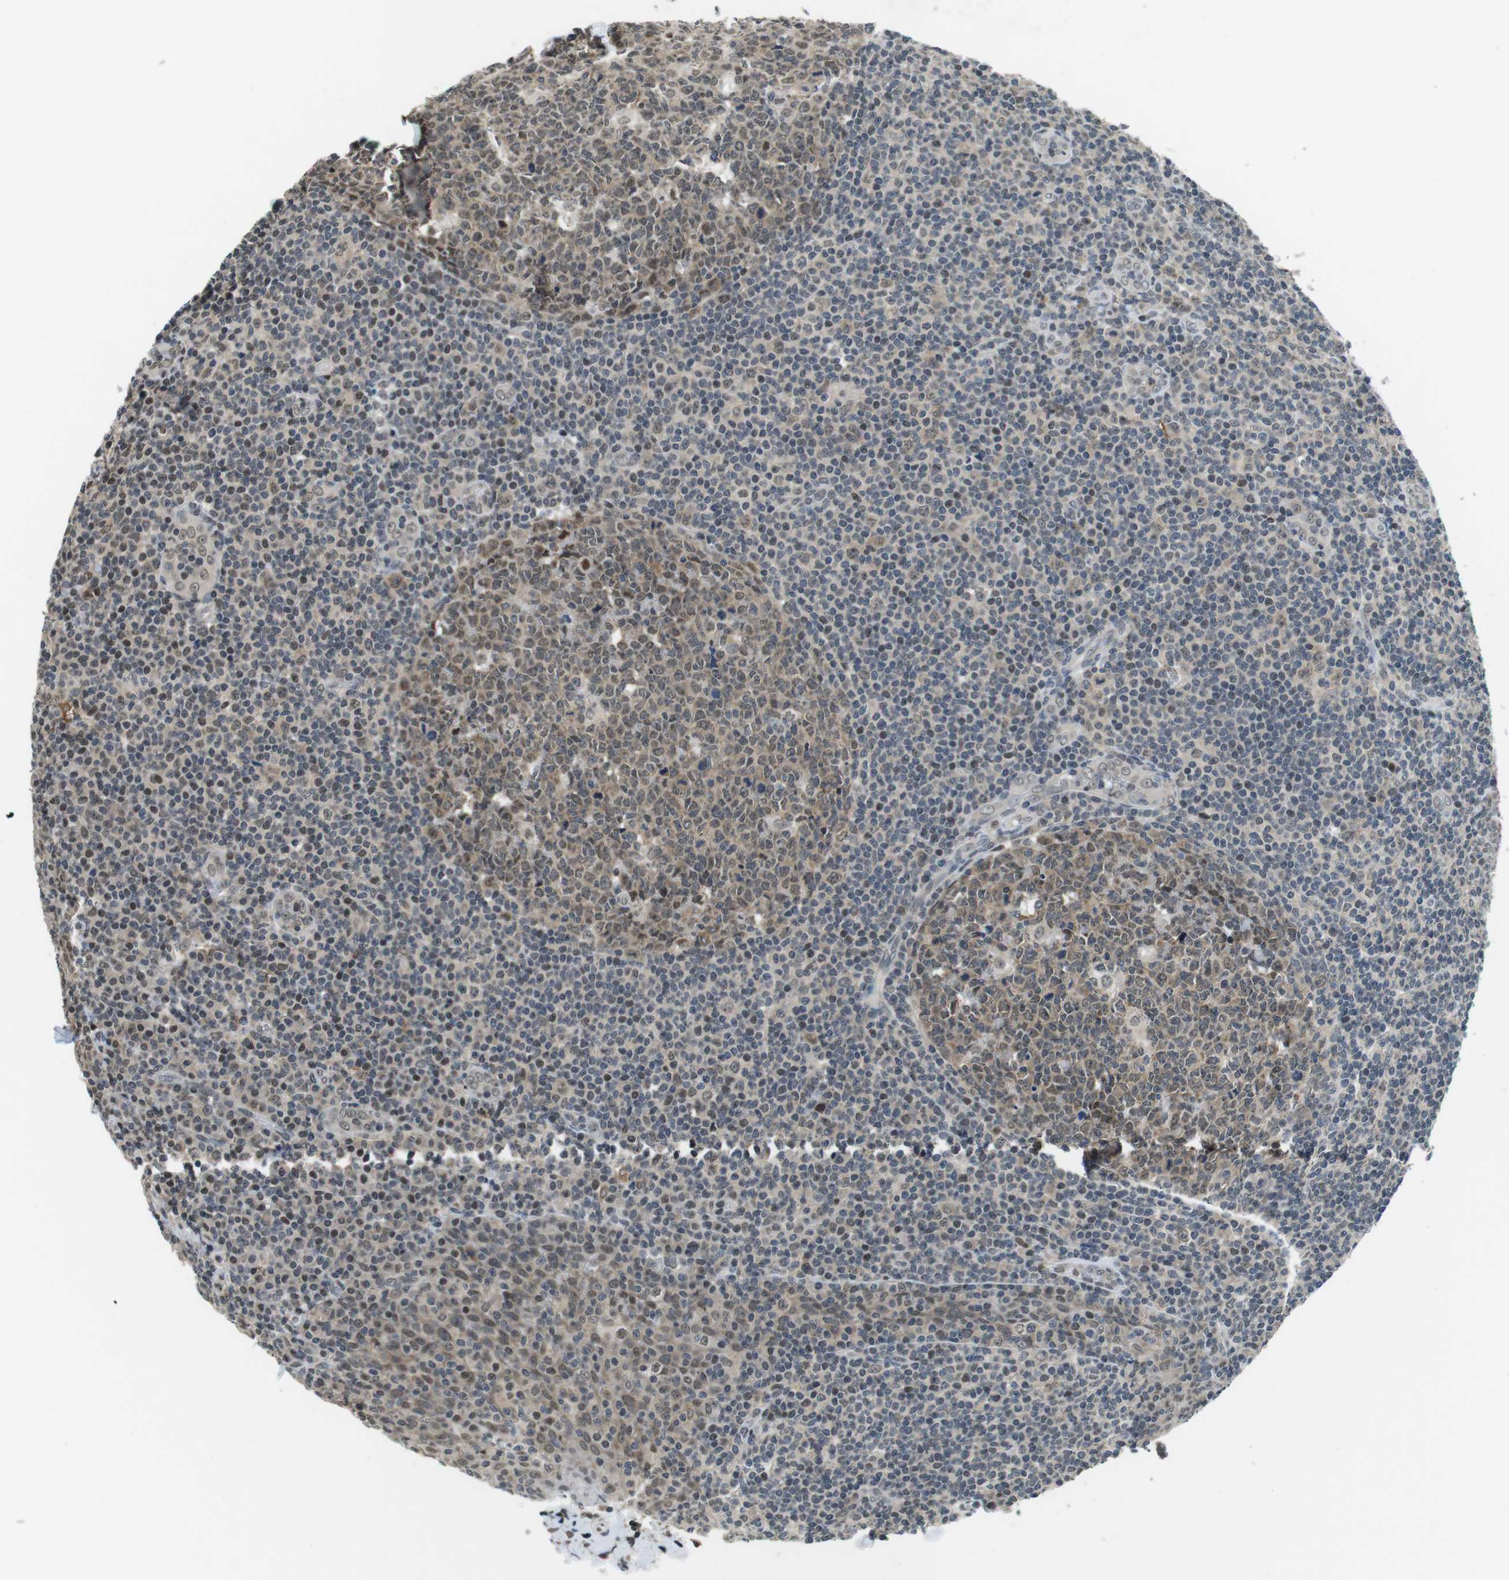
{"staining": {"intensity": "weak", "quantity": "25%-75%", "location": "cytoplasmic/membranous,nuclear"}, "tissue": "tonsil", "cell_type": "Germinal center cells", "image_type": "normal", "snomed": [{"axis": "morphology", "description": "Normal tissue, NOS"}, {"axis": "topography", "description": "Tonsil"}], "caption": "Immunohistochemistry (IHC) of benign tonsil demonstrates low levels of weak cytoplasmic/membranous,nuclear positivity in about 25%-75% of germinal center cells.", "gene": "NEK4", "patient": {"sex": "male", "age": 31}}